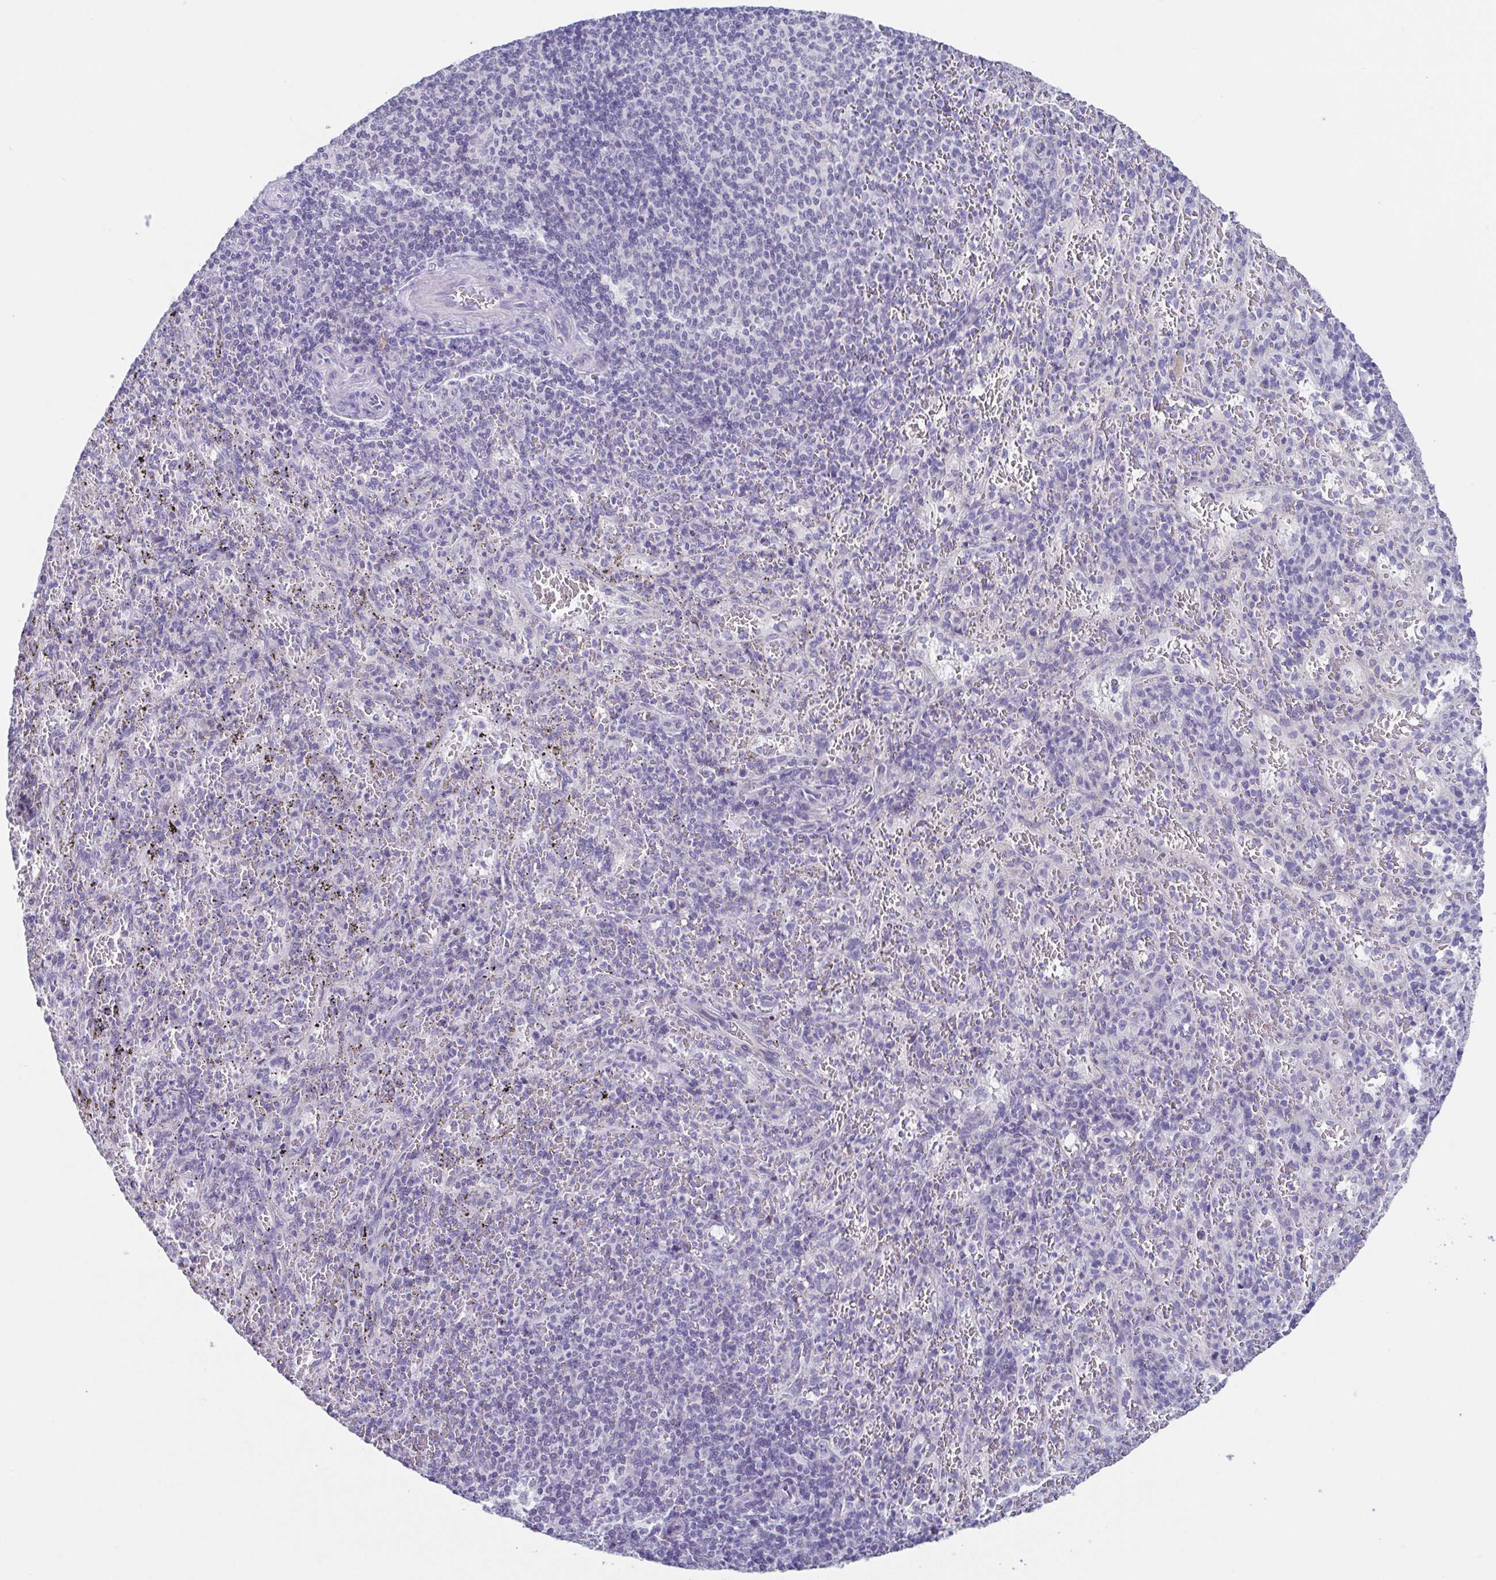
{"staining": {"intensity": "negative", "quantity": "none", "location": "none"}, "tissue": "spleen", "cell_type": "Cells in red pulp", "image_type": "normal", "snomed": [{"axis": "morphology", "description": "Normal tissue, NOS"}, {"axis": "topography", "description": "Spleen"}], "caption": "The image displays no staining of cells in red pulp in normal spleen.", "gene": "RDH11", "patient": {"sex": "male", "age": 57}}